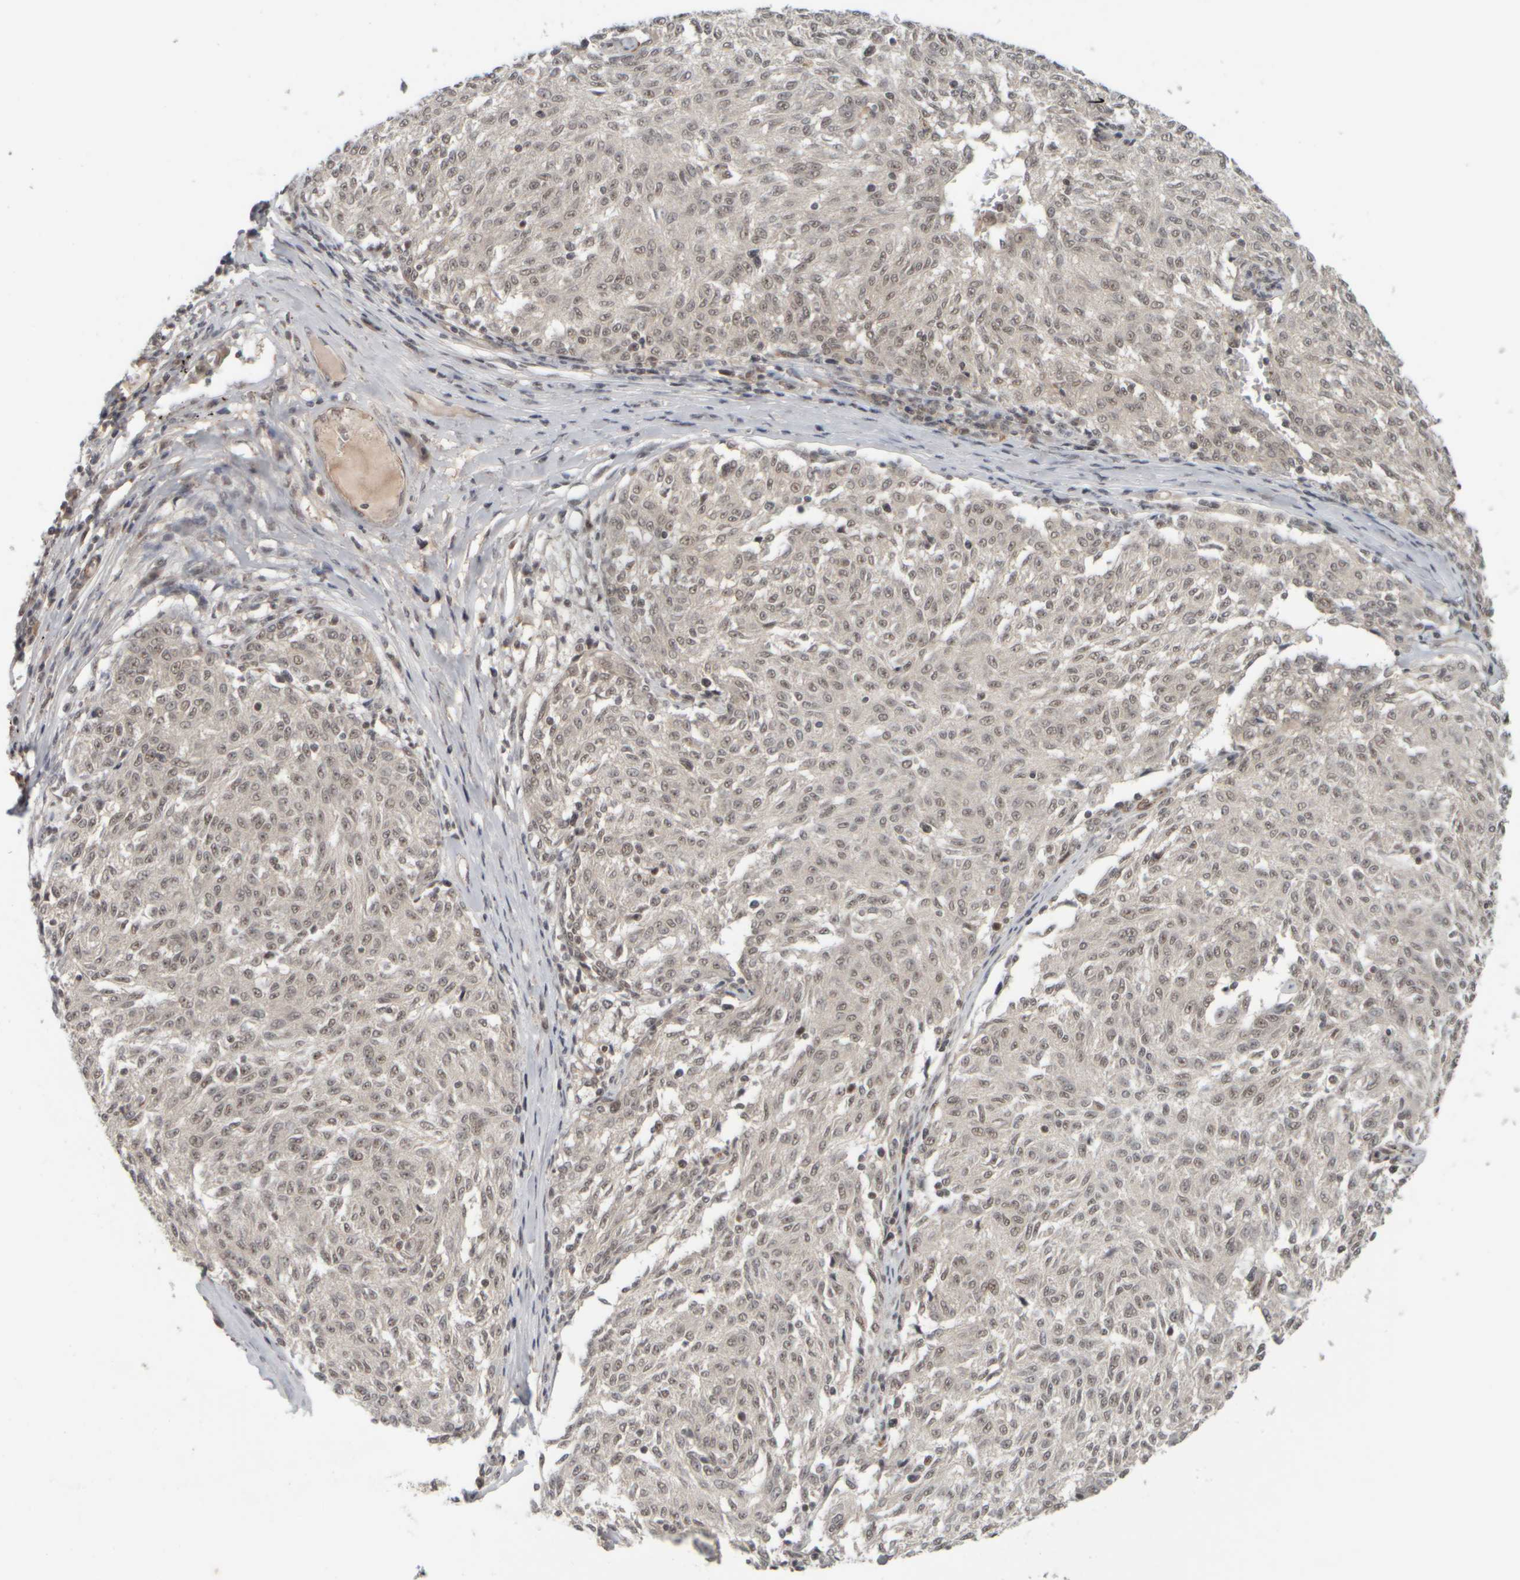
{"staining": {"intensity": "weak", "quantity": "<25%", "location": "nuclear"}, "tissue": "melanoma", "cell_type": "Tumor cells", "image_type": "cancer", "snomed": [{"axis": "morphology", "description": "Malignant melanoma, NOS"}, {"axis": "topography", "description": "Skin"}], "caption": "This is an IHC image of human malignant melanoma. There is no expression in tumor cells.", "gene": "SYNRG", "patient": {"sex": "female", "age": 72}}